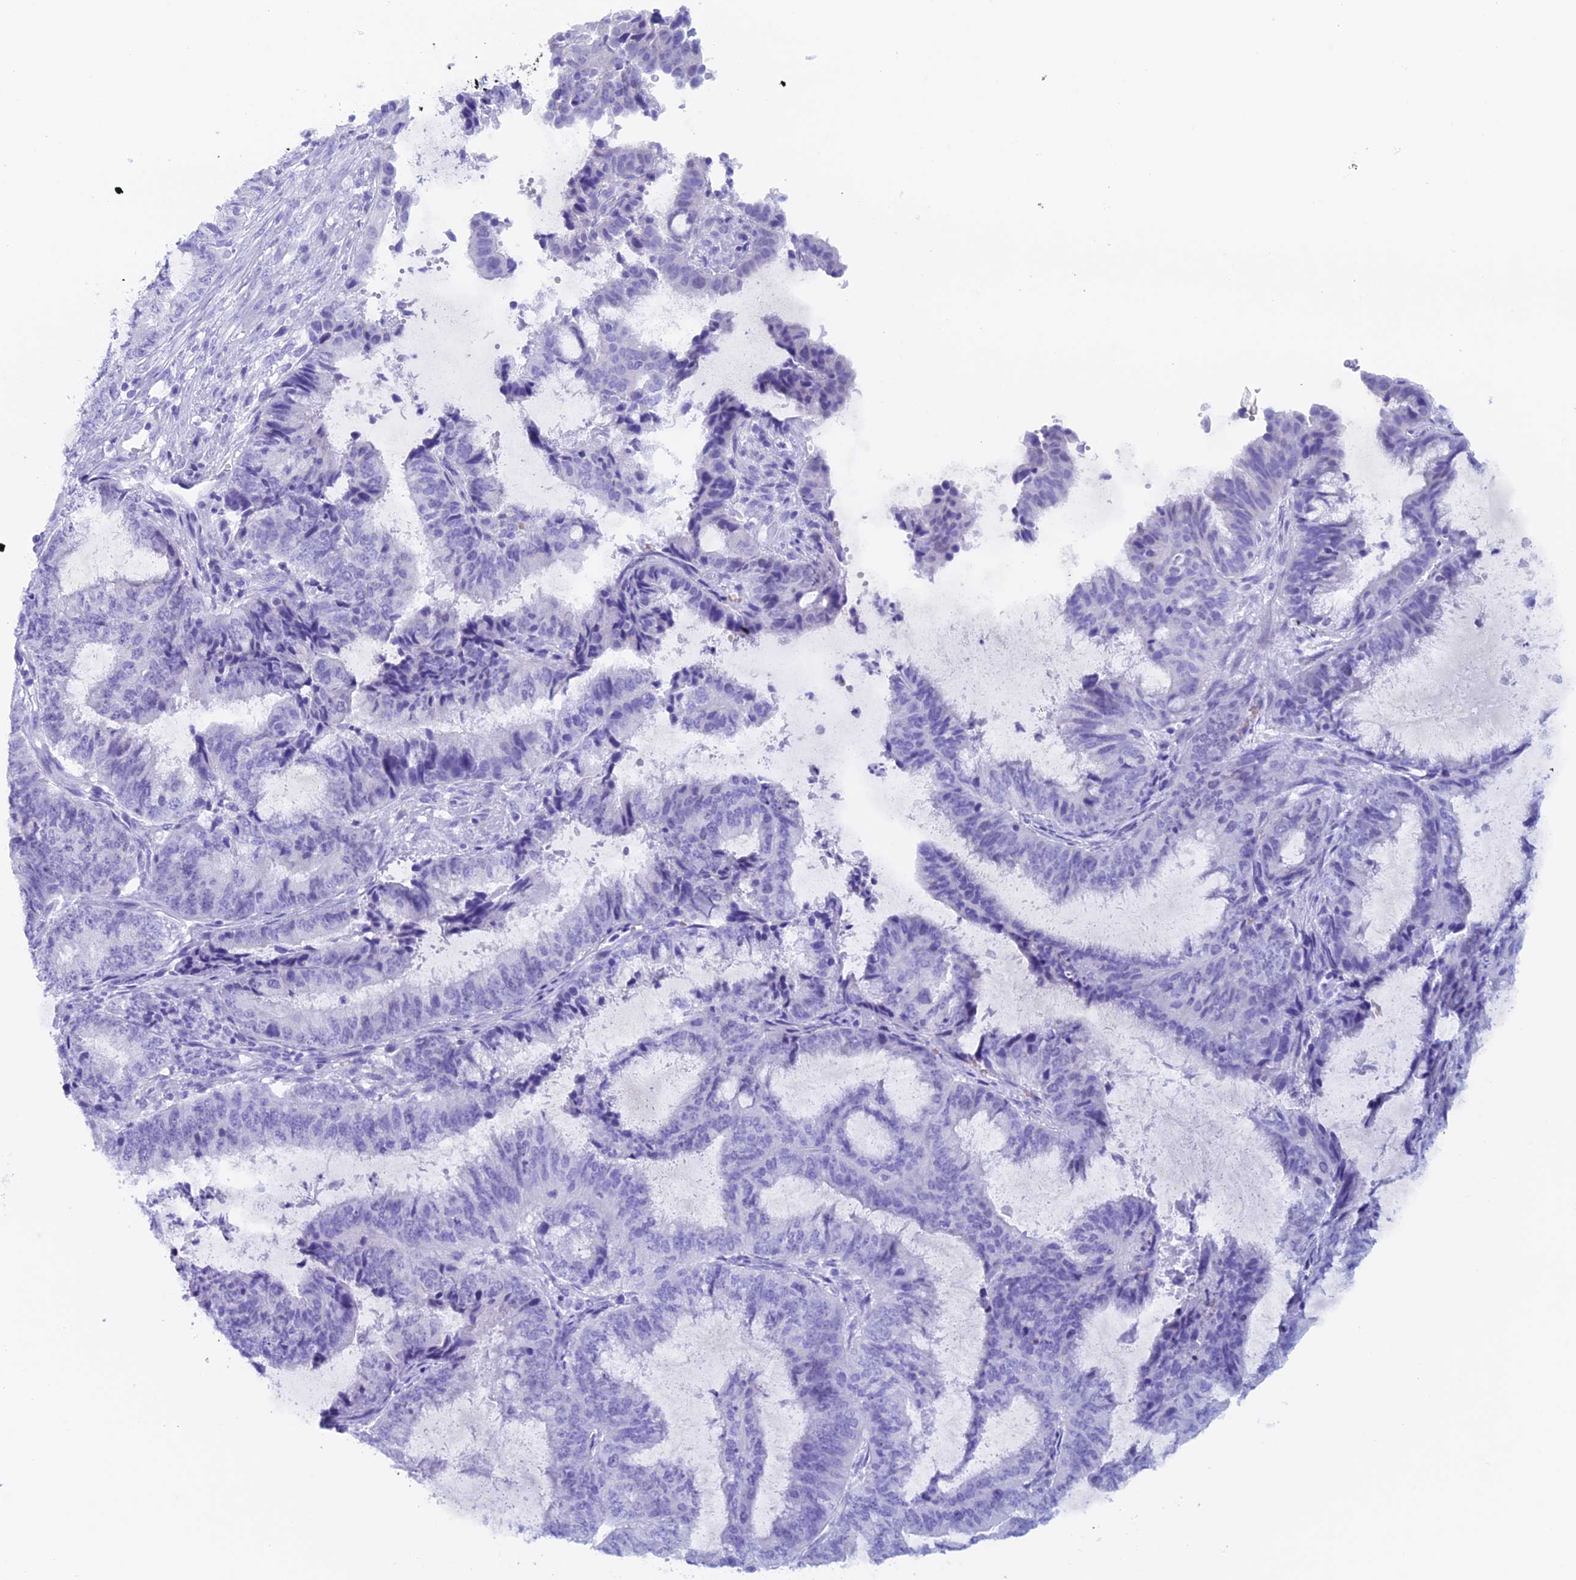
{"staining": {"intensity": "negative", "quantity": "none", "location": "none"}, "tissue": "endometrial cancer", "cell_type": "Tumor cells", "image_type": "cancer", "snomed": [{"axis": "morphology", "description": "Adenocarcinoma, NOS"}, {"axis": "topography", "description": "Endometrium"}], "caption": "IHC photomicrograph of adenocarcinoma (endometrial) stained for a protein (brown), which demonstrates no staining in tumor cells. The staining is performed using DAB brown chromogen with nuclei counter-stained in using hematoxylin.", "gene": "PSMC3IP", "patient": {"sex": "female", "age": 51}}